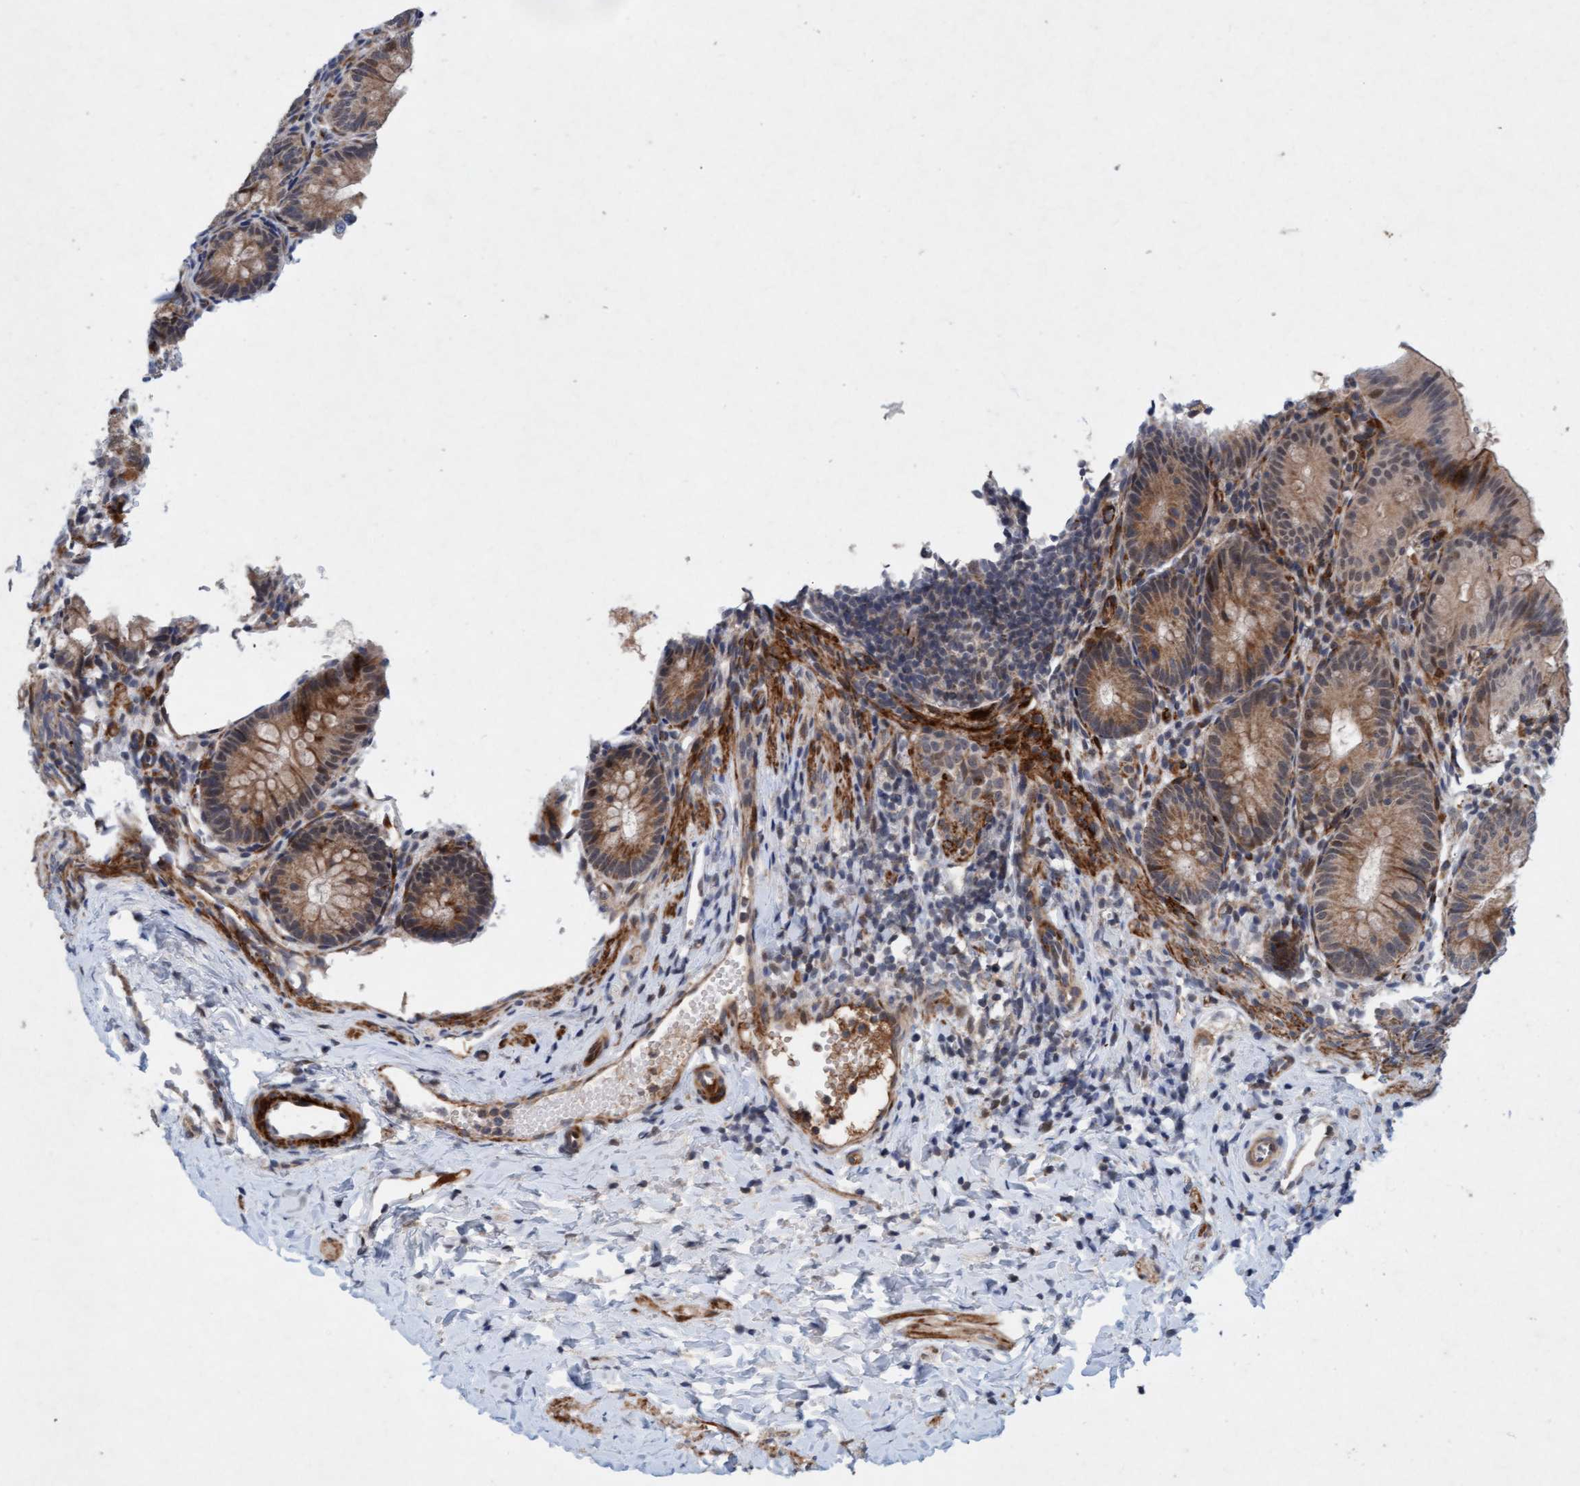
{"staining": {"intensity": "weak", "quantity": ">75%", "location": "cytoplasmic/membranous,nuclear"}, "tissue": "appendix", "cell_type": "Glandular cells", "image_type": "normal", "snomed": [{"axis": "morphology", "description": "Normal tissue, NOS"}, {"axis": "topography", "description": "Appendix"}], "caption": "Immunohistochemical staining of normal human appendix reveals low levels of weak cytoplasmic/membranous,nuclear positivity in about >75% of glandular cells. The protein is stained brown, and the nuclei are stained in blue (DAB (3,3'-diaminobenzidine) IHC with brightfield microscopy, high magnification).", "gene": "TMEM70", "patient": {"sex": "male", "age": 1}}